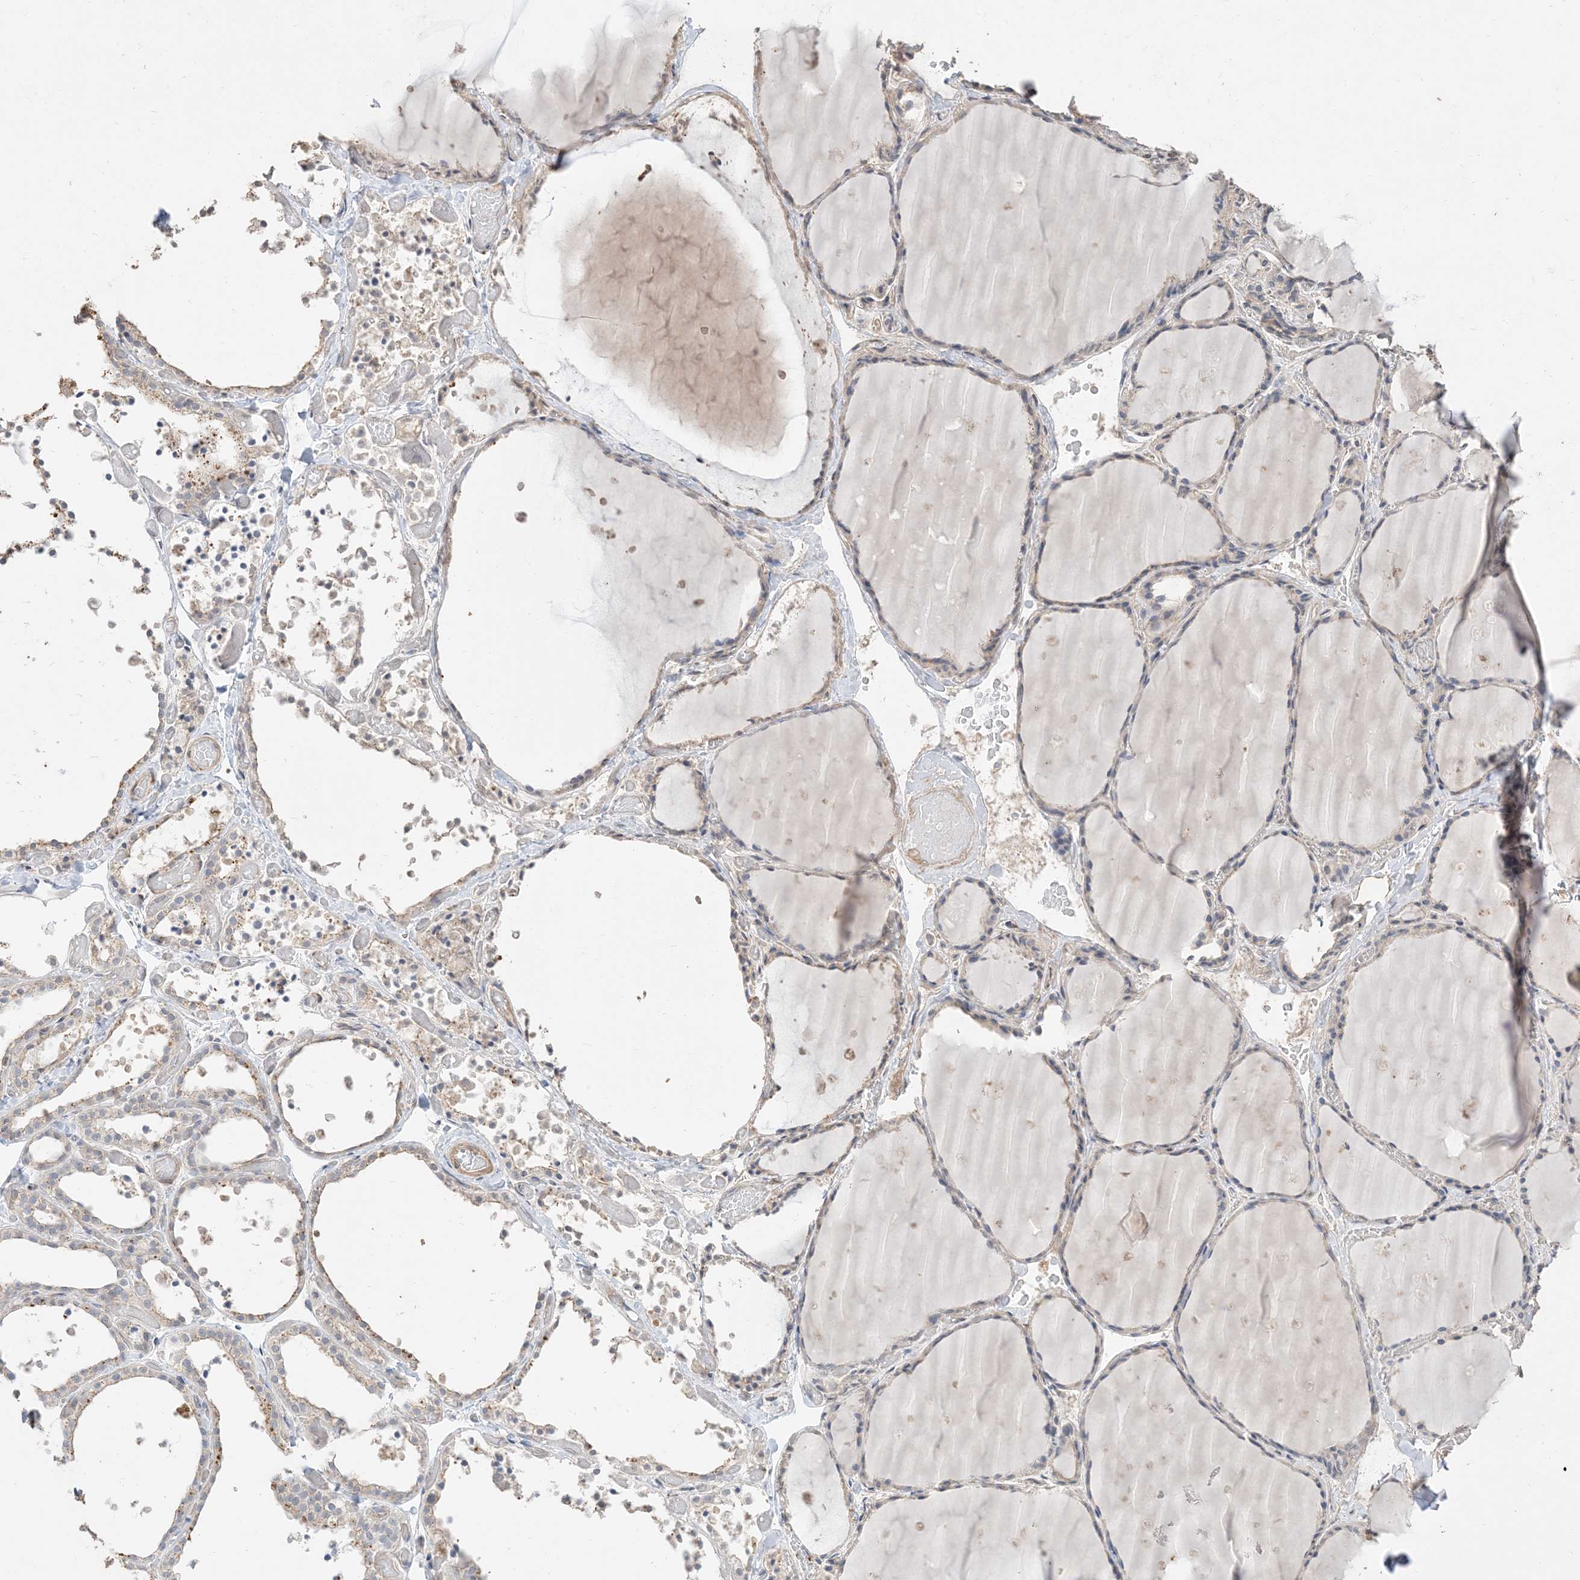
{"staining": {"intensity": "weak", "quantity": "25%-75%", "location": "cytoplasmic/membranous"}, "tissue": "thyroid gland", "cell_type": "Glandular cells", "image_type": "normal", "snomed": [{"axis": "morphology", "description": "Normal tissue, NOS"}, {"axis": "topography", "description": "Thyroid gland"}], "caption": "Glandular cells reveal weak cytoplasmic/membranous expression in approximately 25%-75% of cells in normal thyroid gland. The protein is shown in brown color, while the nuclei are stained blue.", "gene": "RNF175", "patient": {"sex": "female", "age": 44}}